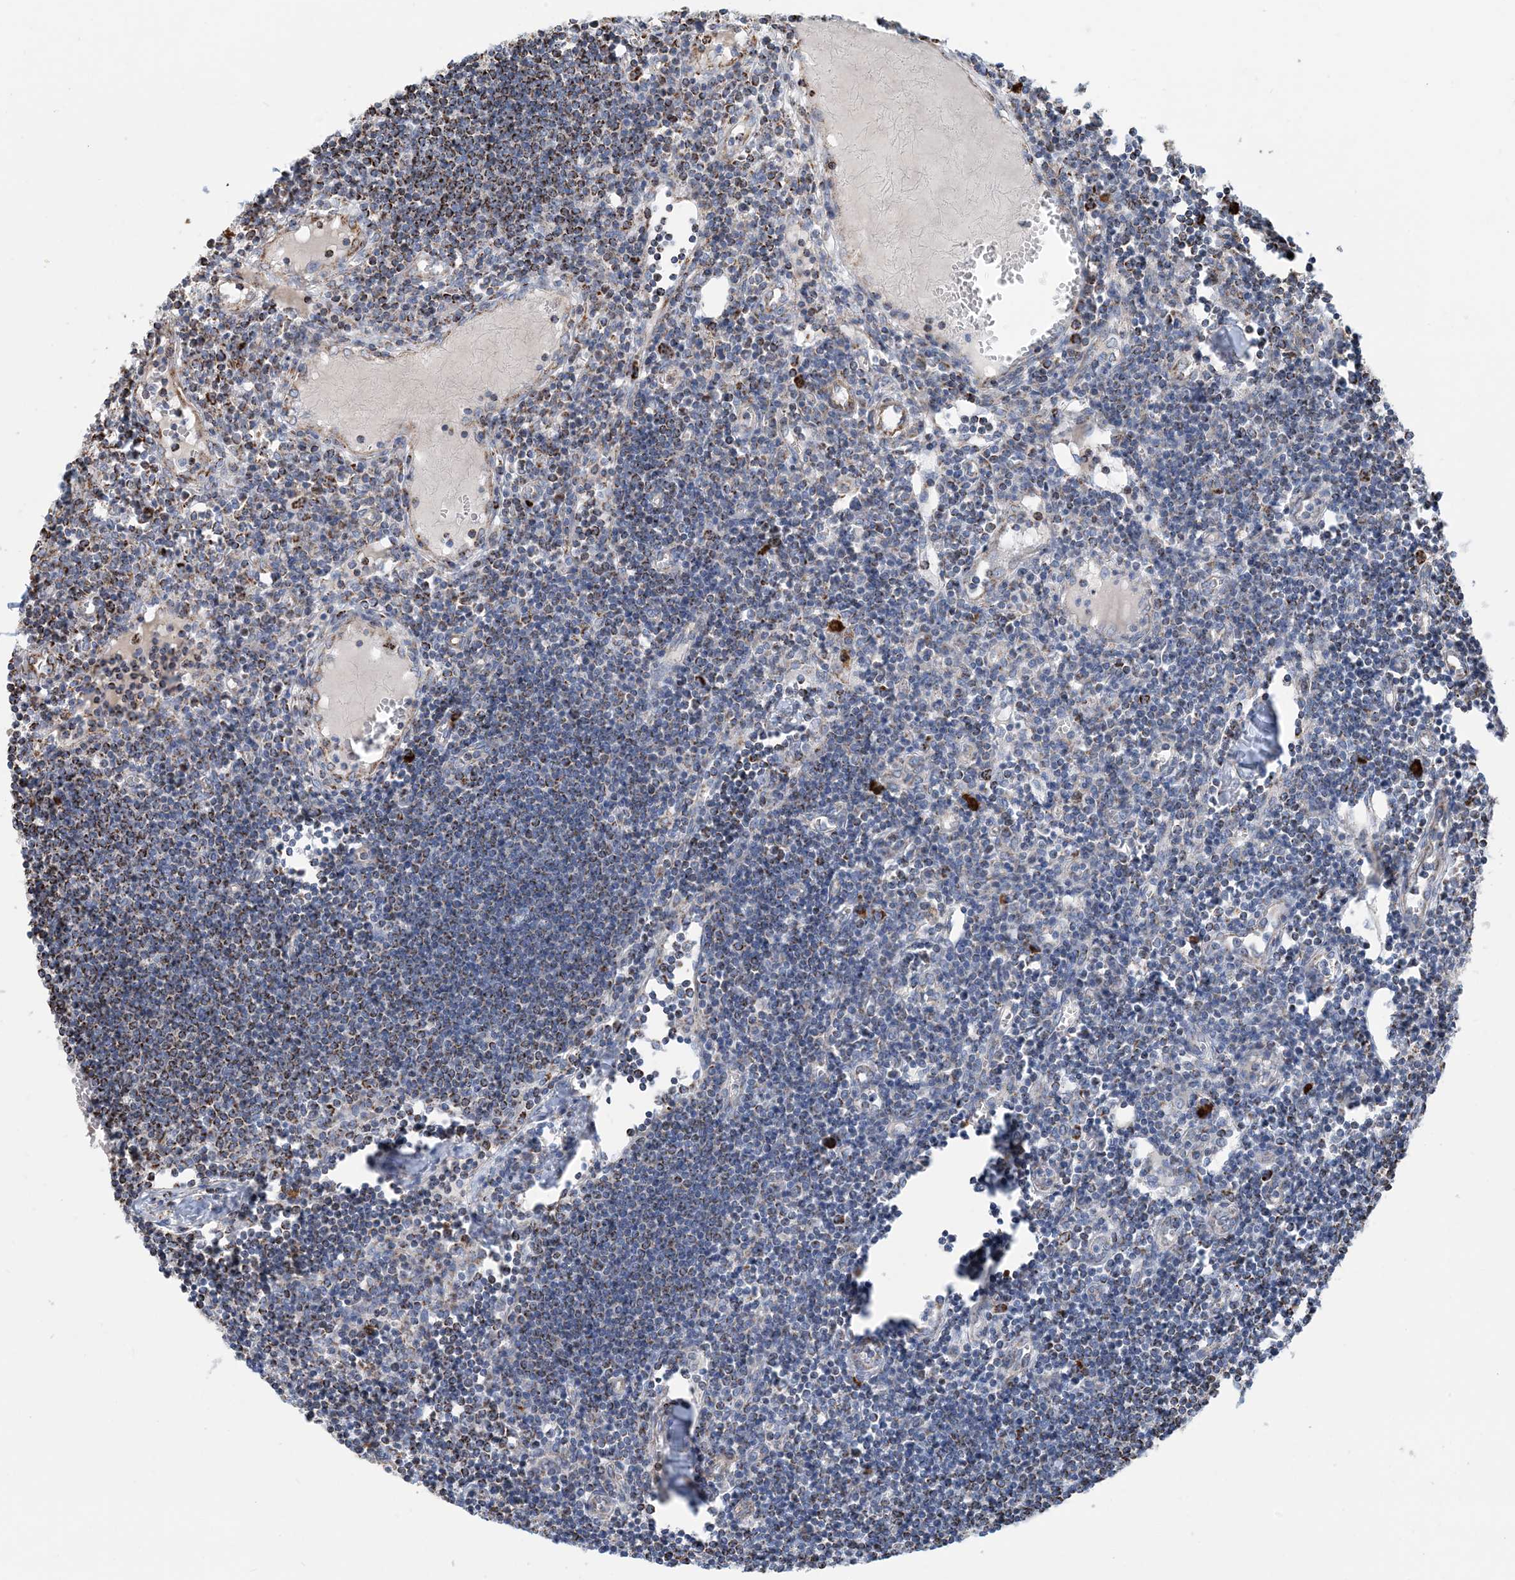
{"staining": {"intensity": "moderate", "quantity": "<25%", "location": "cytoplasmic/membranous"}, "tissue": "lymph node", "cell_type": "Germinal center cells", "image_type": "normal", "snomed": [{"axis": "morphology", "description": "Normal tissue, NOS"}, {"axis": "morphology", "description": "Malignant melanoma, Metastatic site"}, {"axis": "topography", "description": "Lymph node"}], "caption": "The histopathology image shows a brown stain indicating the presence of a protein in the cytoplasmic/membranous of germinal center cells in lymph node.", "gene": "PCDHGA1", "patient": {"sex": "male", "age": 41}}